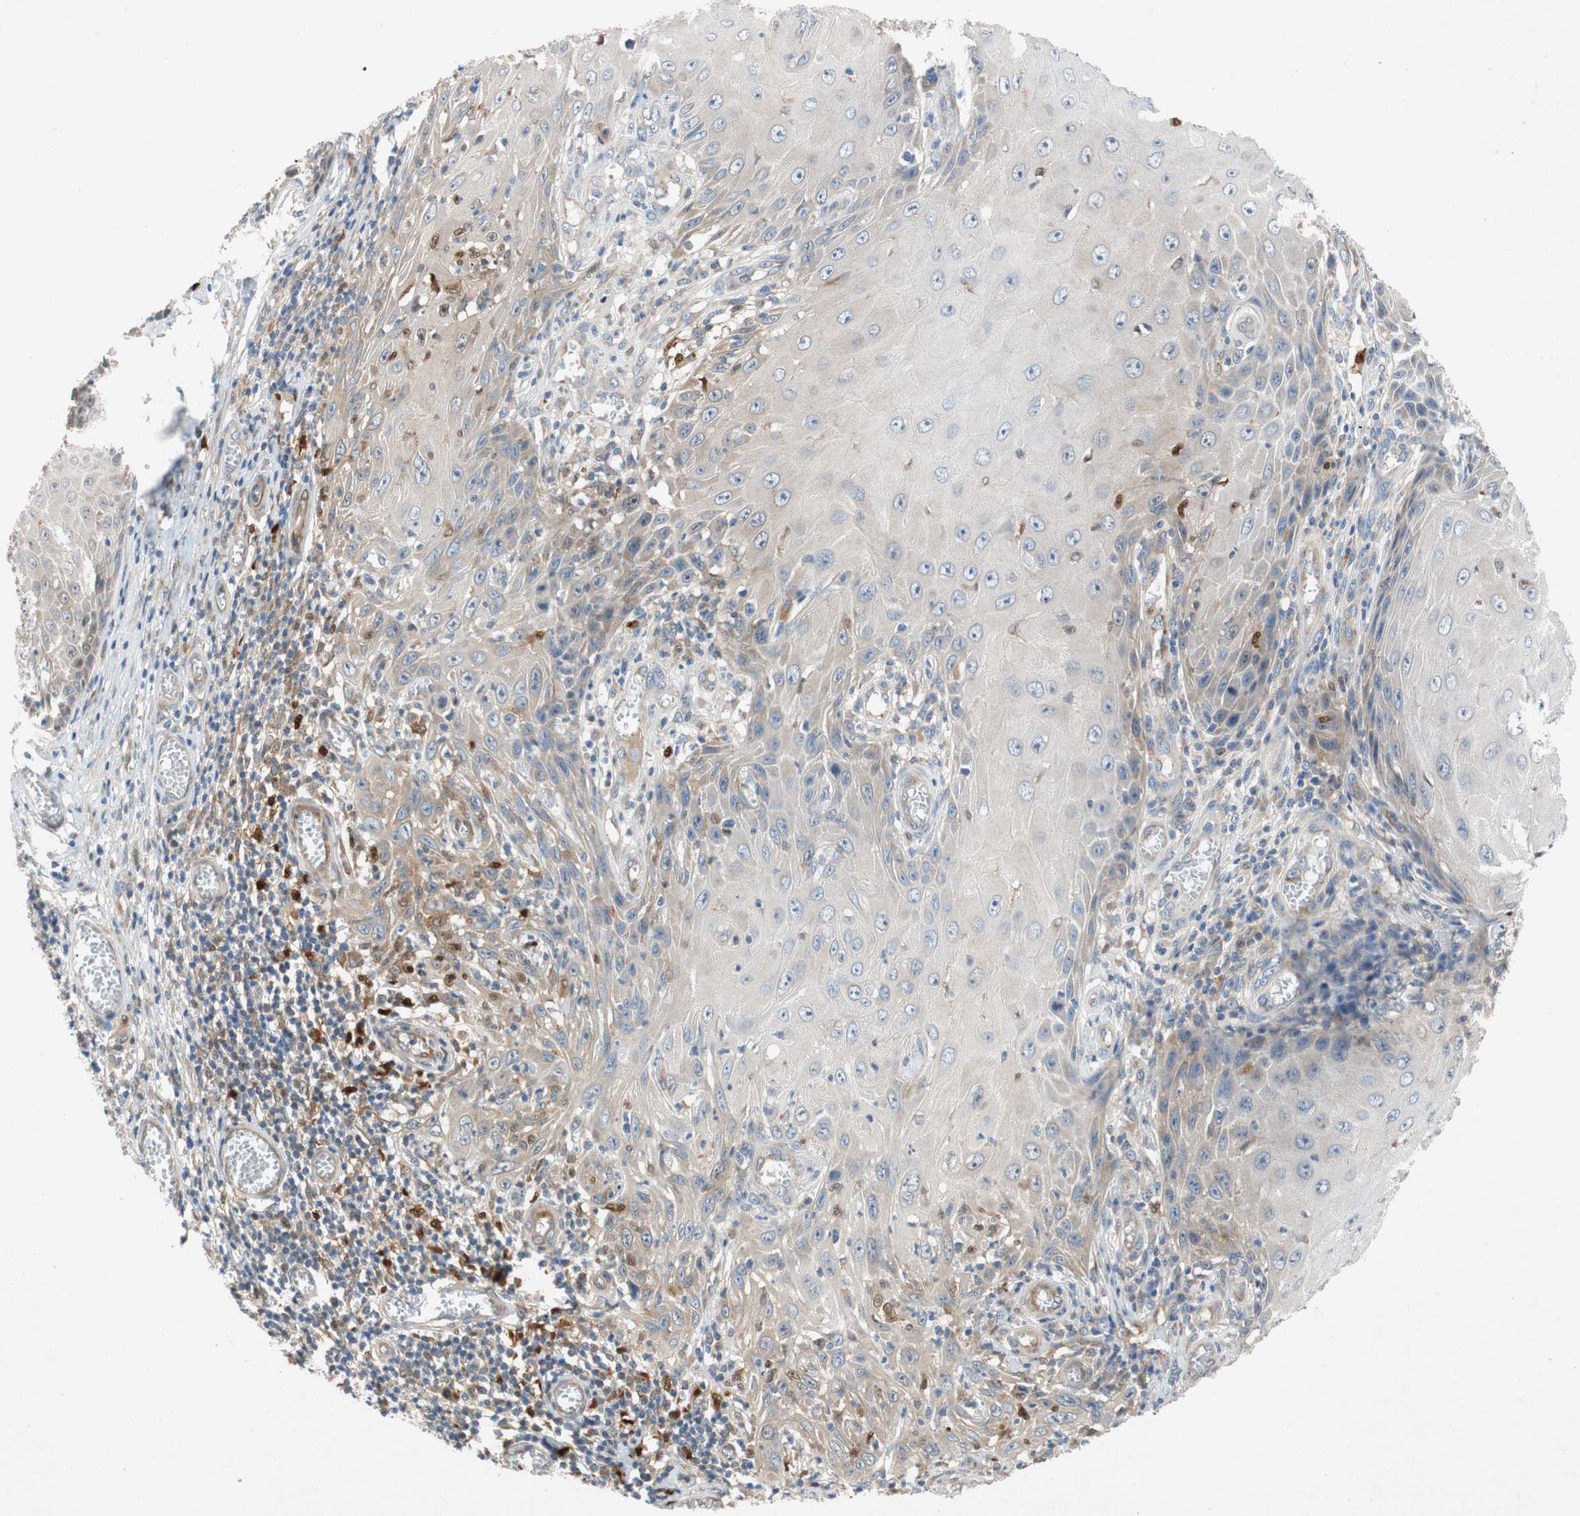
{"staining": {"intensity": "weak", "quantity": "<25%", "location": "cytoplasmic/membranous"}, "tissue": "skin cancer", "cell_type": "Tumor cells", "image_type": "cancer", "snomed": [{"axis": "morphology", "description": "Squamous cell carcinoma, NOS"}, {"axis": "topography", "description": "Skin"}], "caption": "Tumor cells are negative for brown protein staining in squamous cell carcinoma (skin).", "gene": "RELB", "patient": {"sex": "female", "age": 73}}